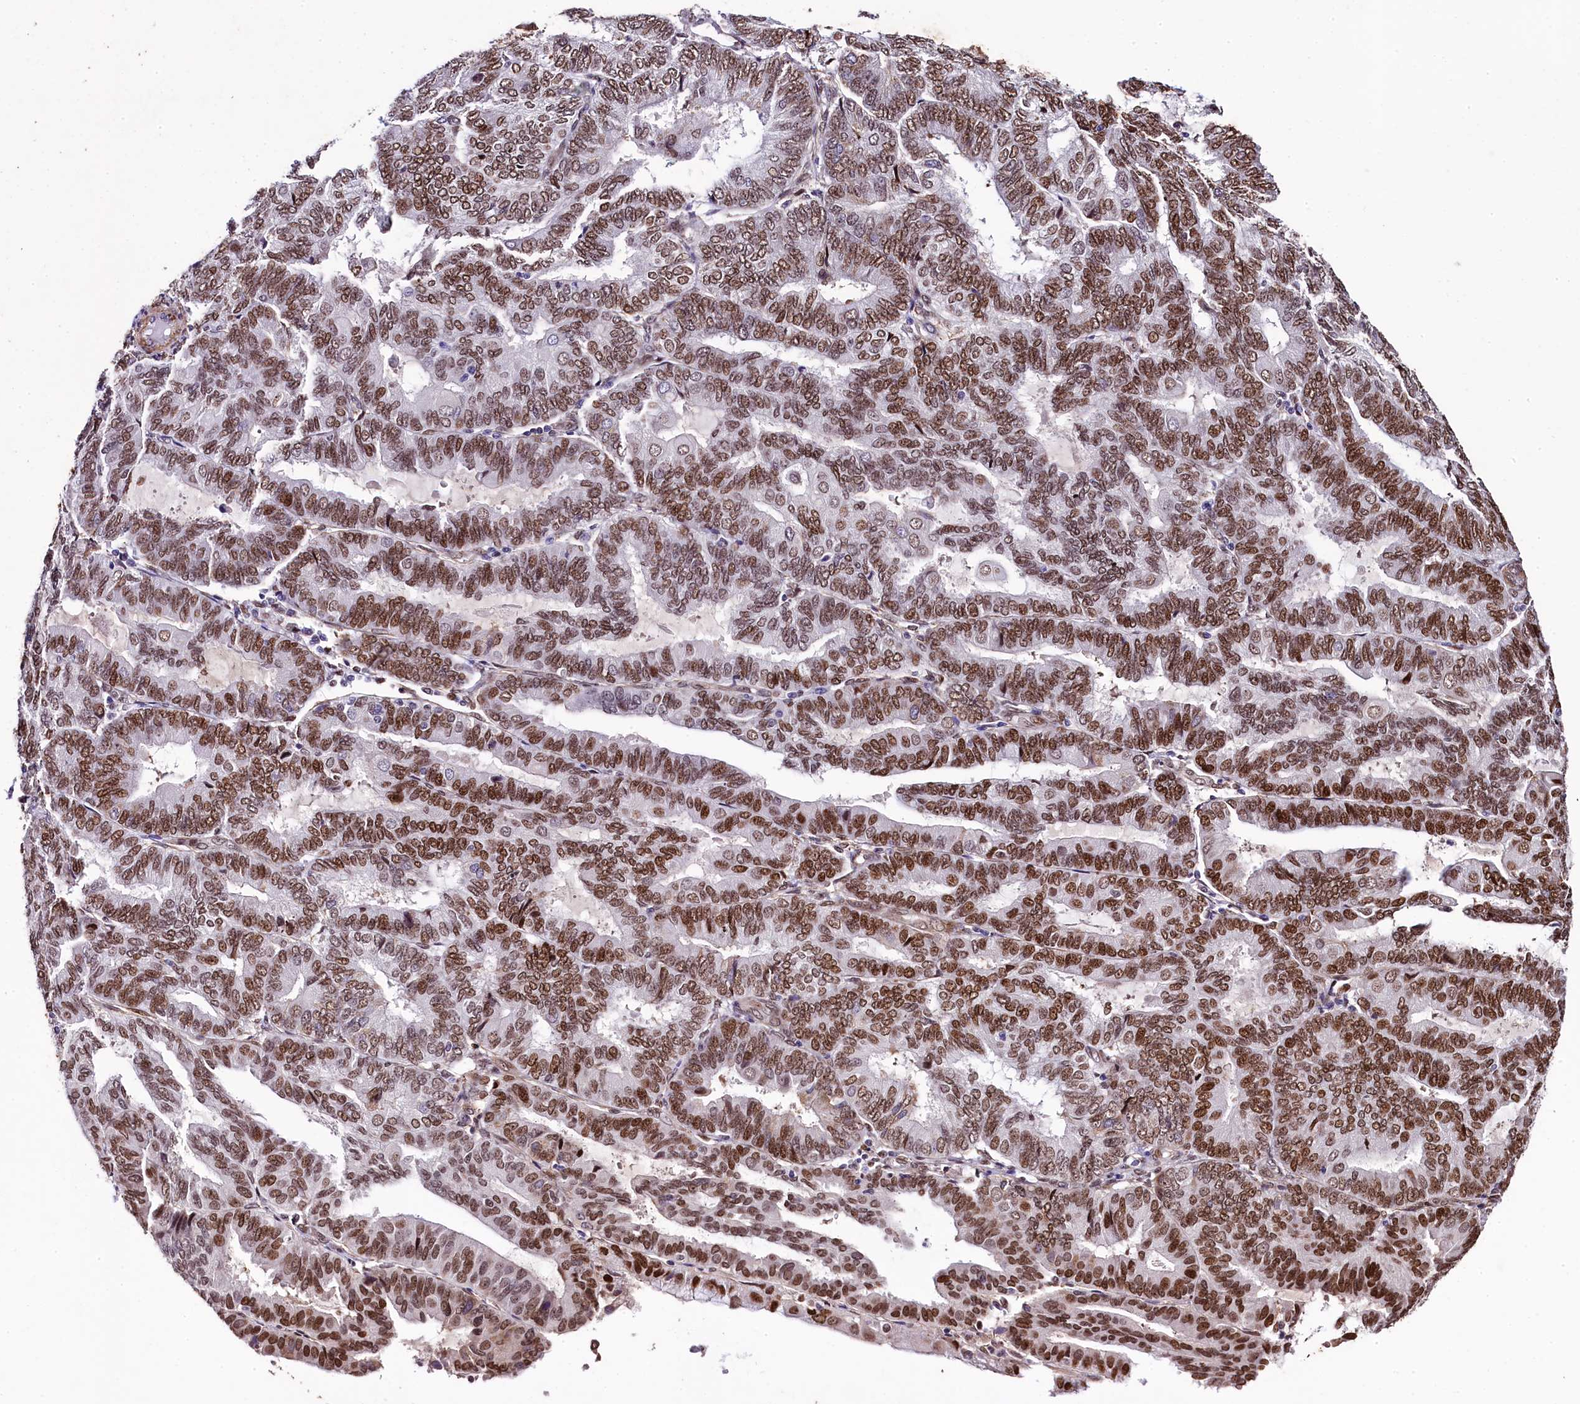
{"staining": {"intensity": "moderate", "quantity": ">75%", "location": "nuclear"}, "tissue": "endometrial cancer", "cell_type": "Tumor cells", "image_type": "cancer", "snomed": [{"axis": "morphology", "description": "Adenocarcinoma, NOS"}, {"axis": "topography", "description": "Endometrium"}], "caption": "This photomicrograph demonstrates immunohistochemistry staining of human adenocarcinoma (endometrial), with medium moderate nuclear staining in approximately >75% of tumor cells.", "gene": "SAMD10", "patient": {"sex": "female", "age": 81}}